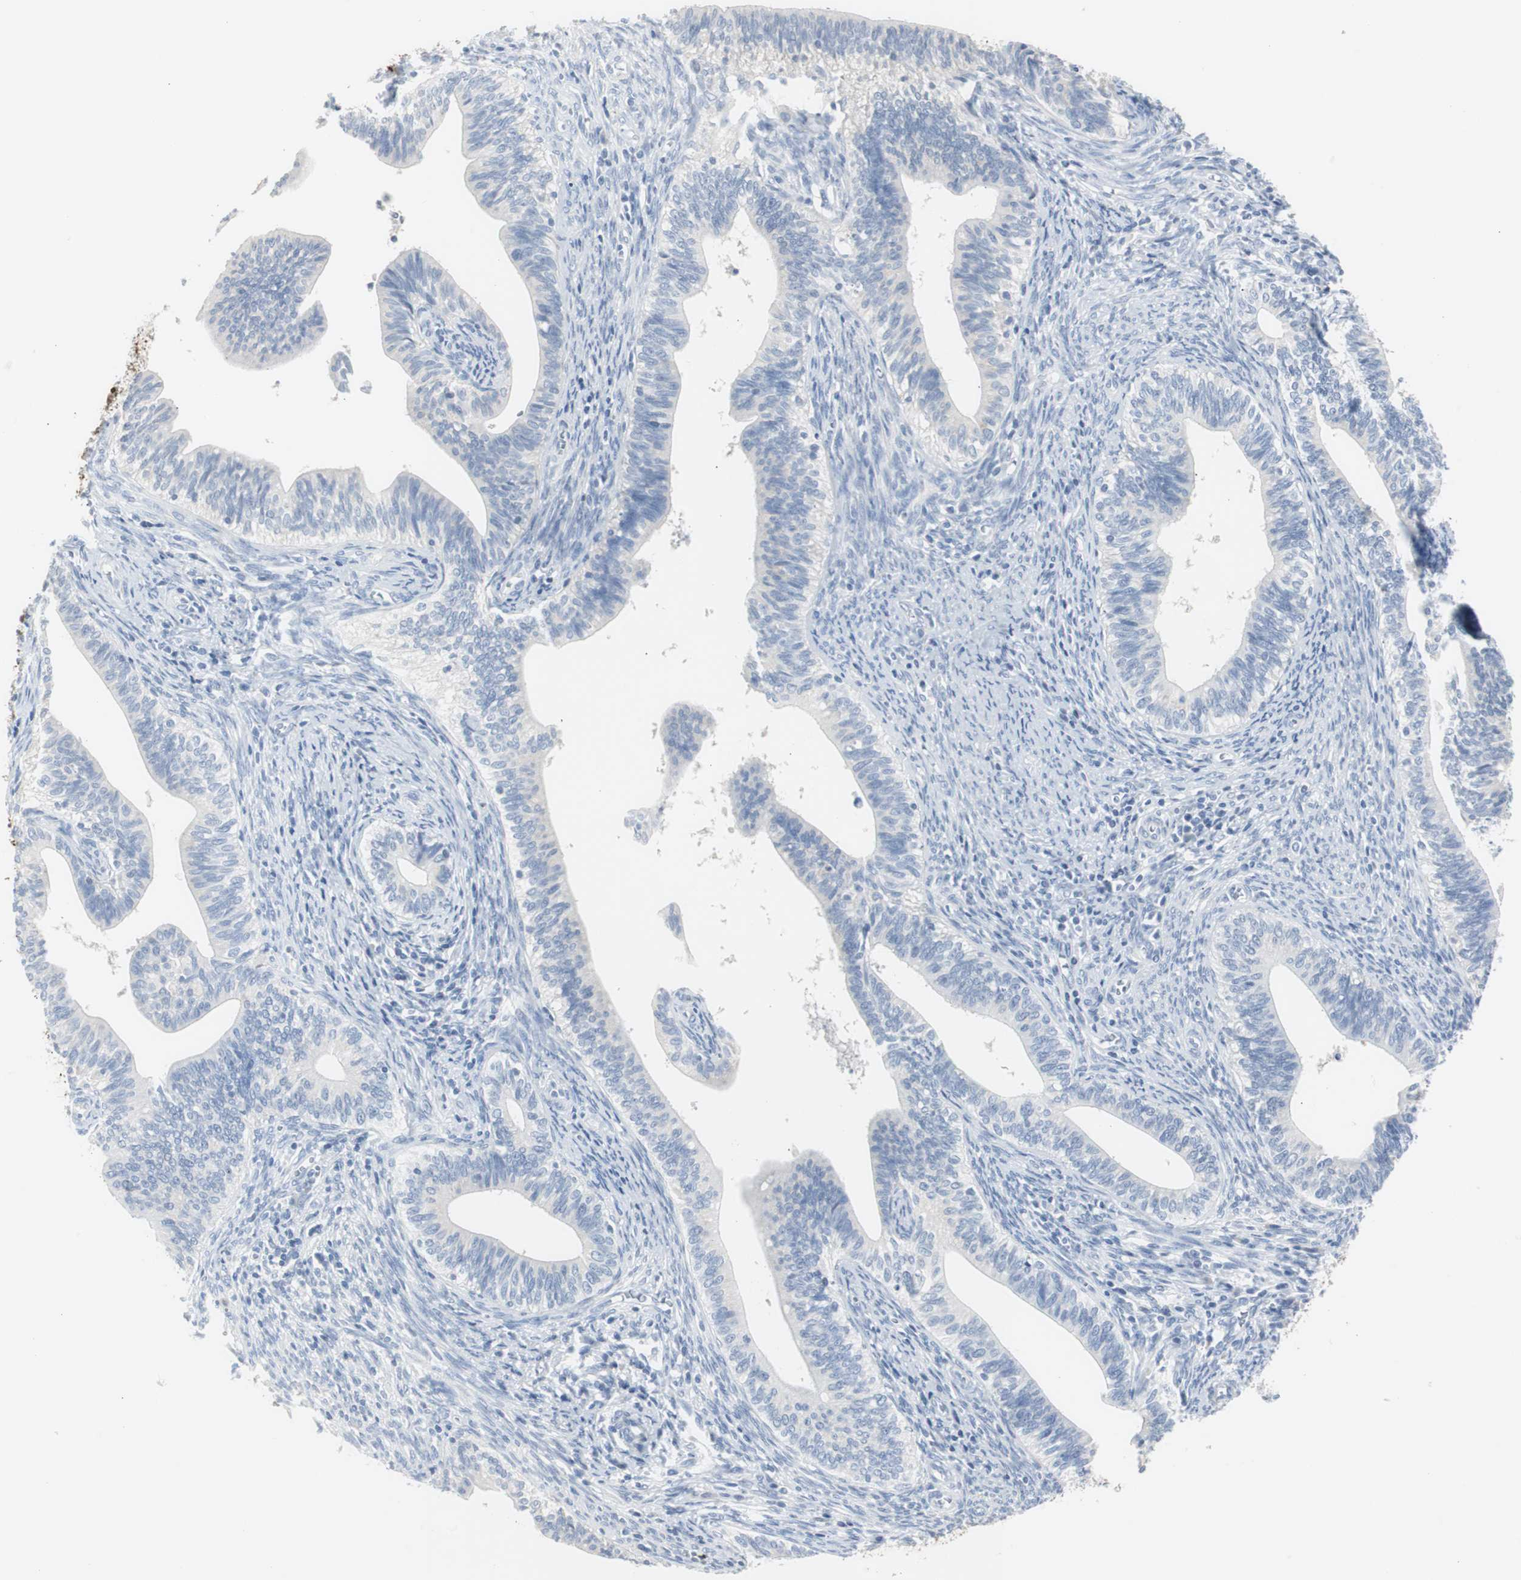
{"staining": {"intensity": "negative", "quantity": "none", "location": "none"}, "tissue": "cervical cancer", "cell_type": "Tumor cells", "image_type": "cancer", "snomed": [{"axis": "morphology", "description": "Adenocarcinoma, NOS"}, {"axis": "topography", "description": "Cervix"}], "caption": "There is no significant expression in tumor cells of cervical adenocarcinoma. The staining is performed using DAB brown chromogen with nuclei counter-stained in using hematoxylin.", "gene": "S100A7", "patient": {"sex": "female", "age": 44}}